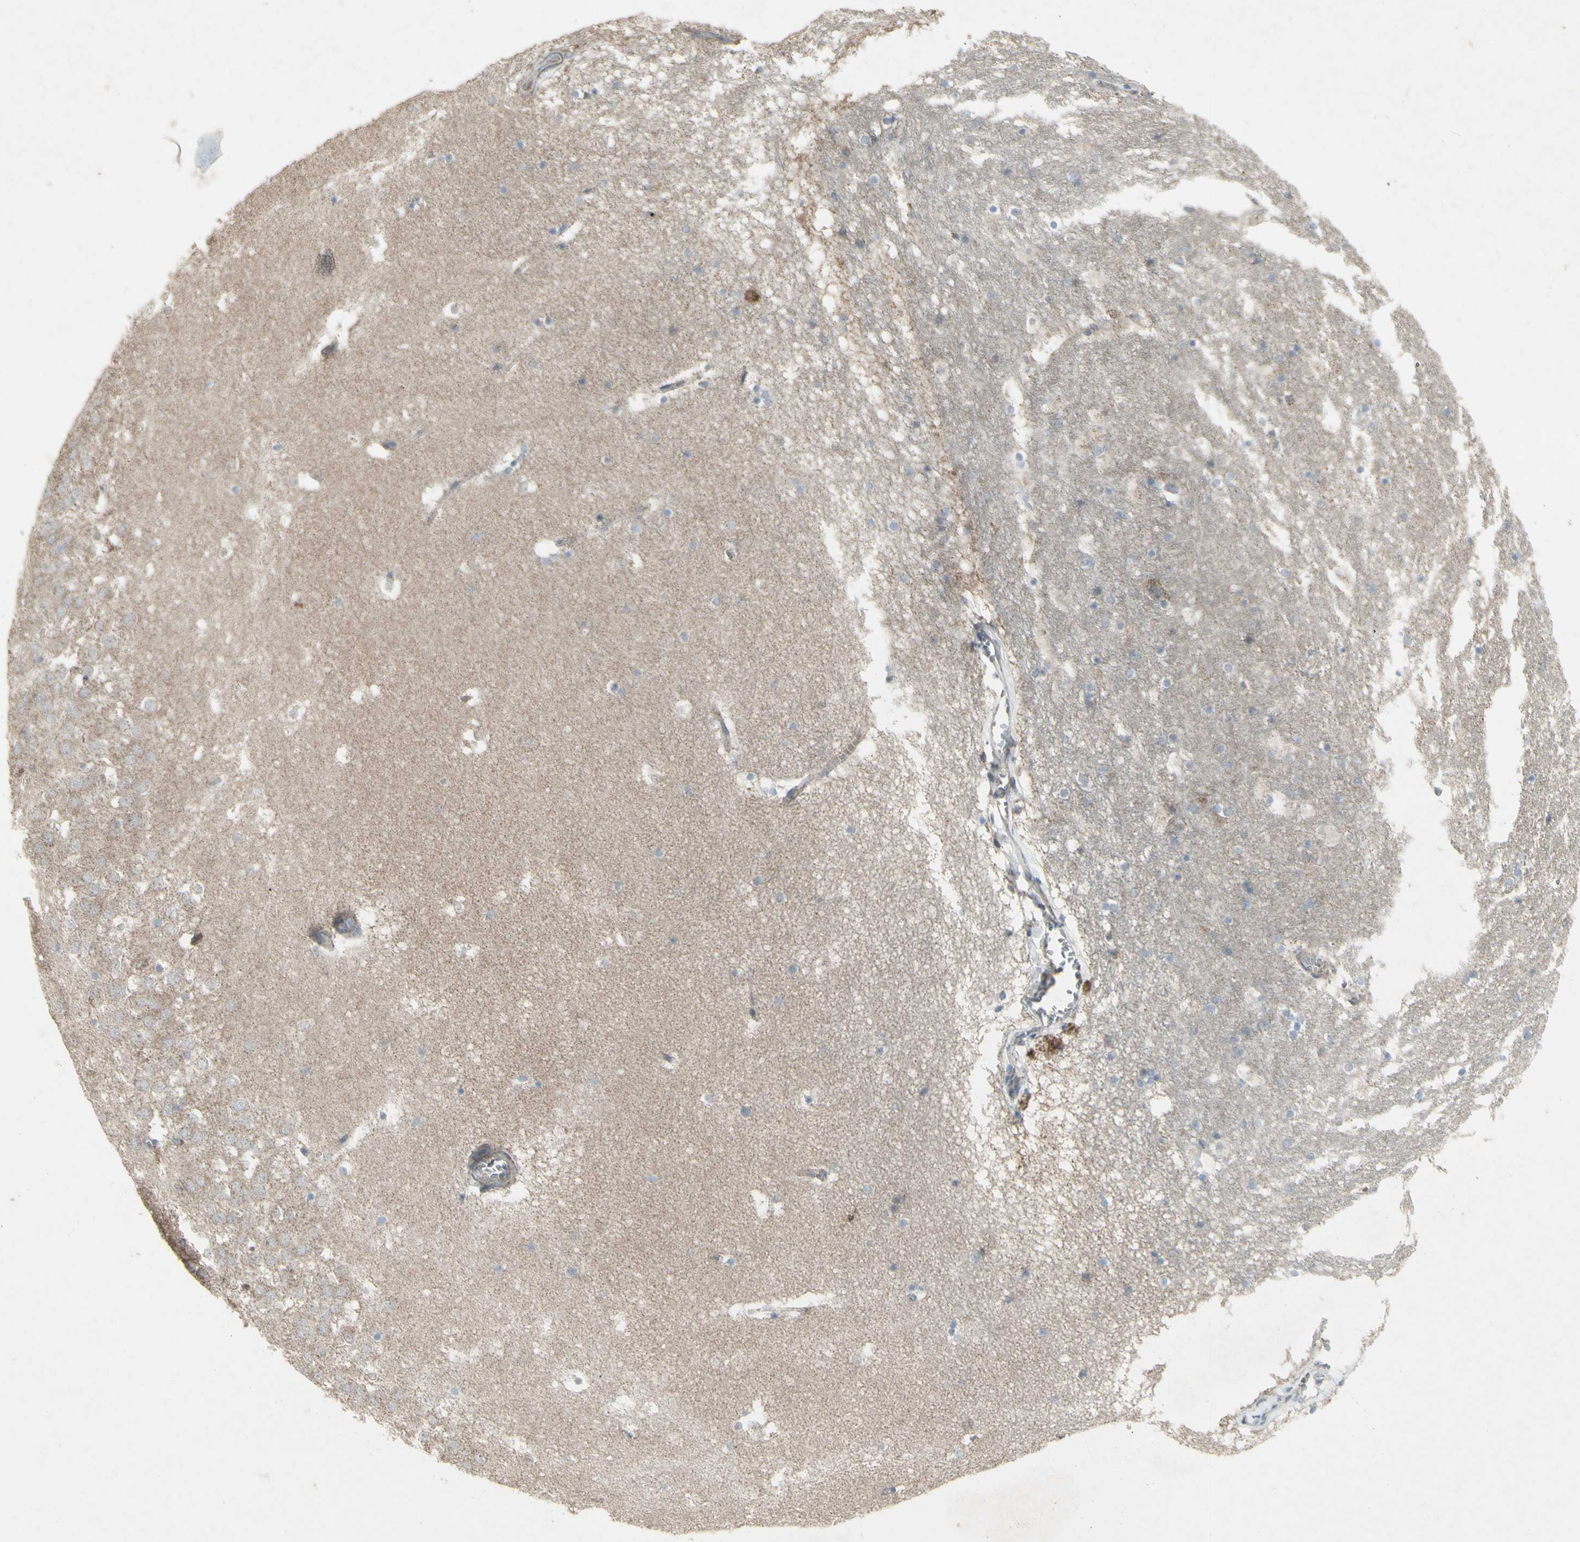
{"staining": {"intensity": "negative", "quantity": "none", "location": "none"}, "tissue": "hippocampus", "cell_type": "Glial cells", "image_type": "normal", "snomed": [{"axis": "morphology", "description": "Normal tissue, NOS"}, {"axis": "topography", "description": "Hippocampus"}], "caption": "Normal hippocampus was stained to show a protein in brown. There is no significant positivity in glial cells. The staining is performed using DAB brown chromogen with nuclei counter-stained in using hematoxylin.", "gene": "SHC1", "patient": {"sex": "male", "age": 45}}